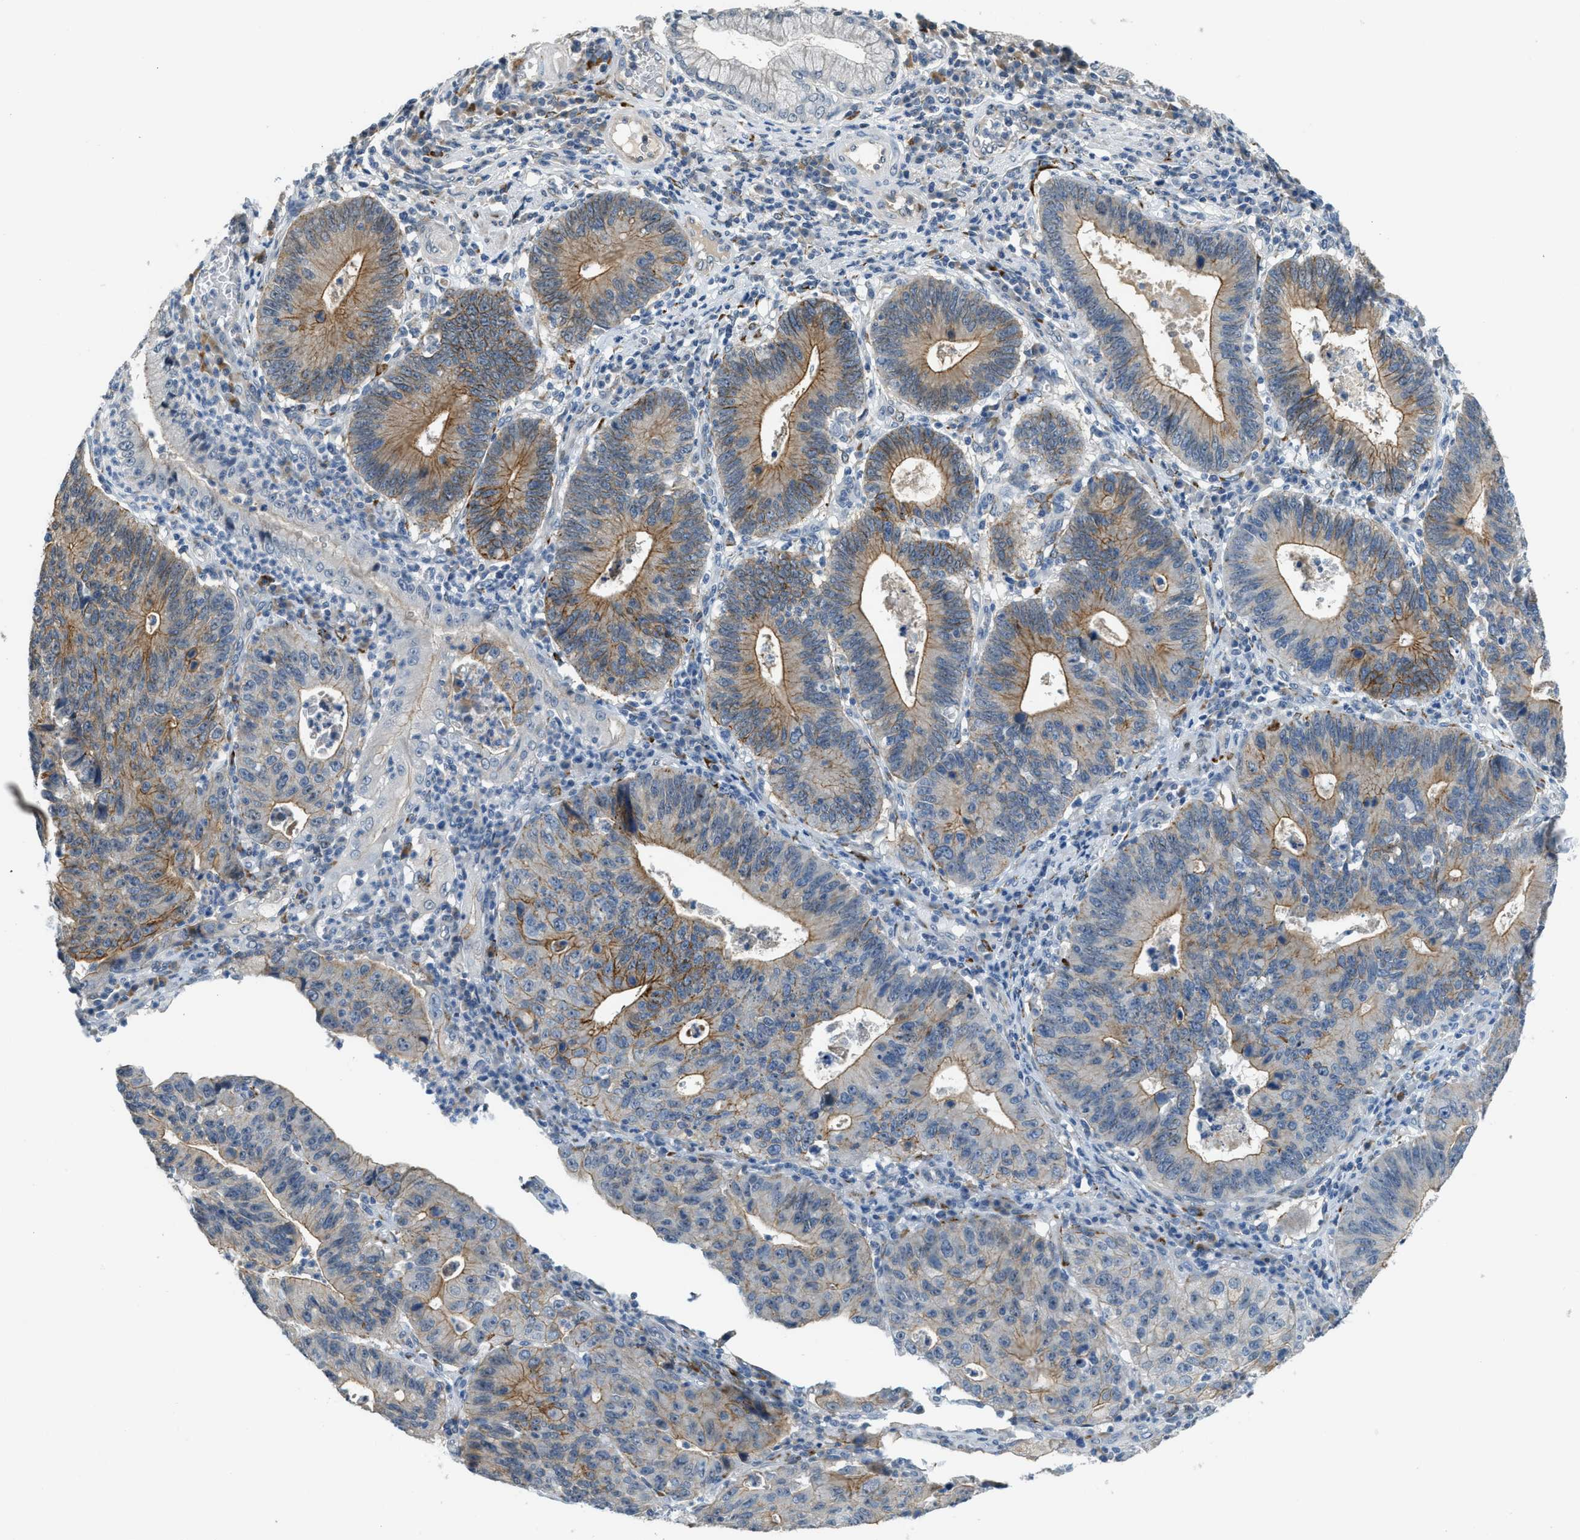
{"staining": {"intensity": "moderate", "quantity": "25%-75%", "location": "cytoplasmic/membranous"}, "tissue": "stomach cancer", "cell_type": "Tumor cells", "image_type": "cancer", "snomed": [{"axis": "morphology", "description": "Adenocarcinoma, NOS"}, {"axis": "topography", "description": "Stomach"}], "caption": "Tumor cells exhibit moderate cytoplasmic/membranous positivity in about 25%-75% of cells in adenocarcinoma (stomach). (DAB IHC, brown staining for protein, blue staining for nuclei).", "gene": "TMEM154", "patient": {"sex": "male", "age": 59}}